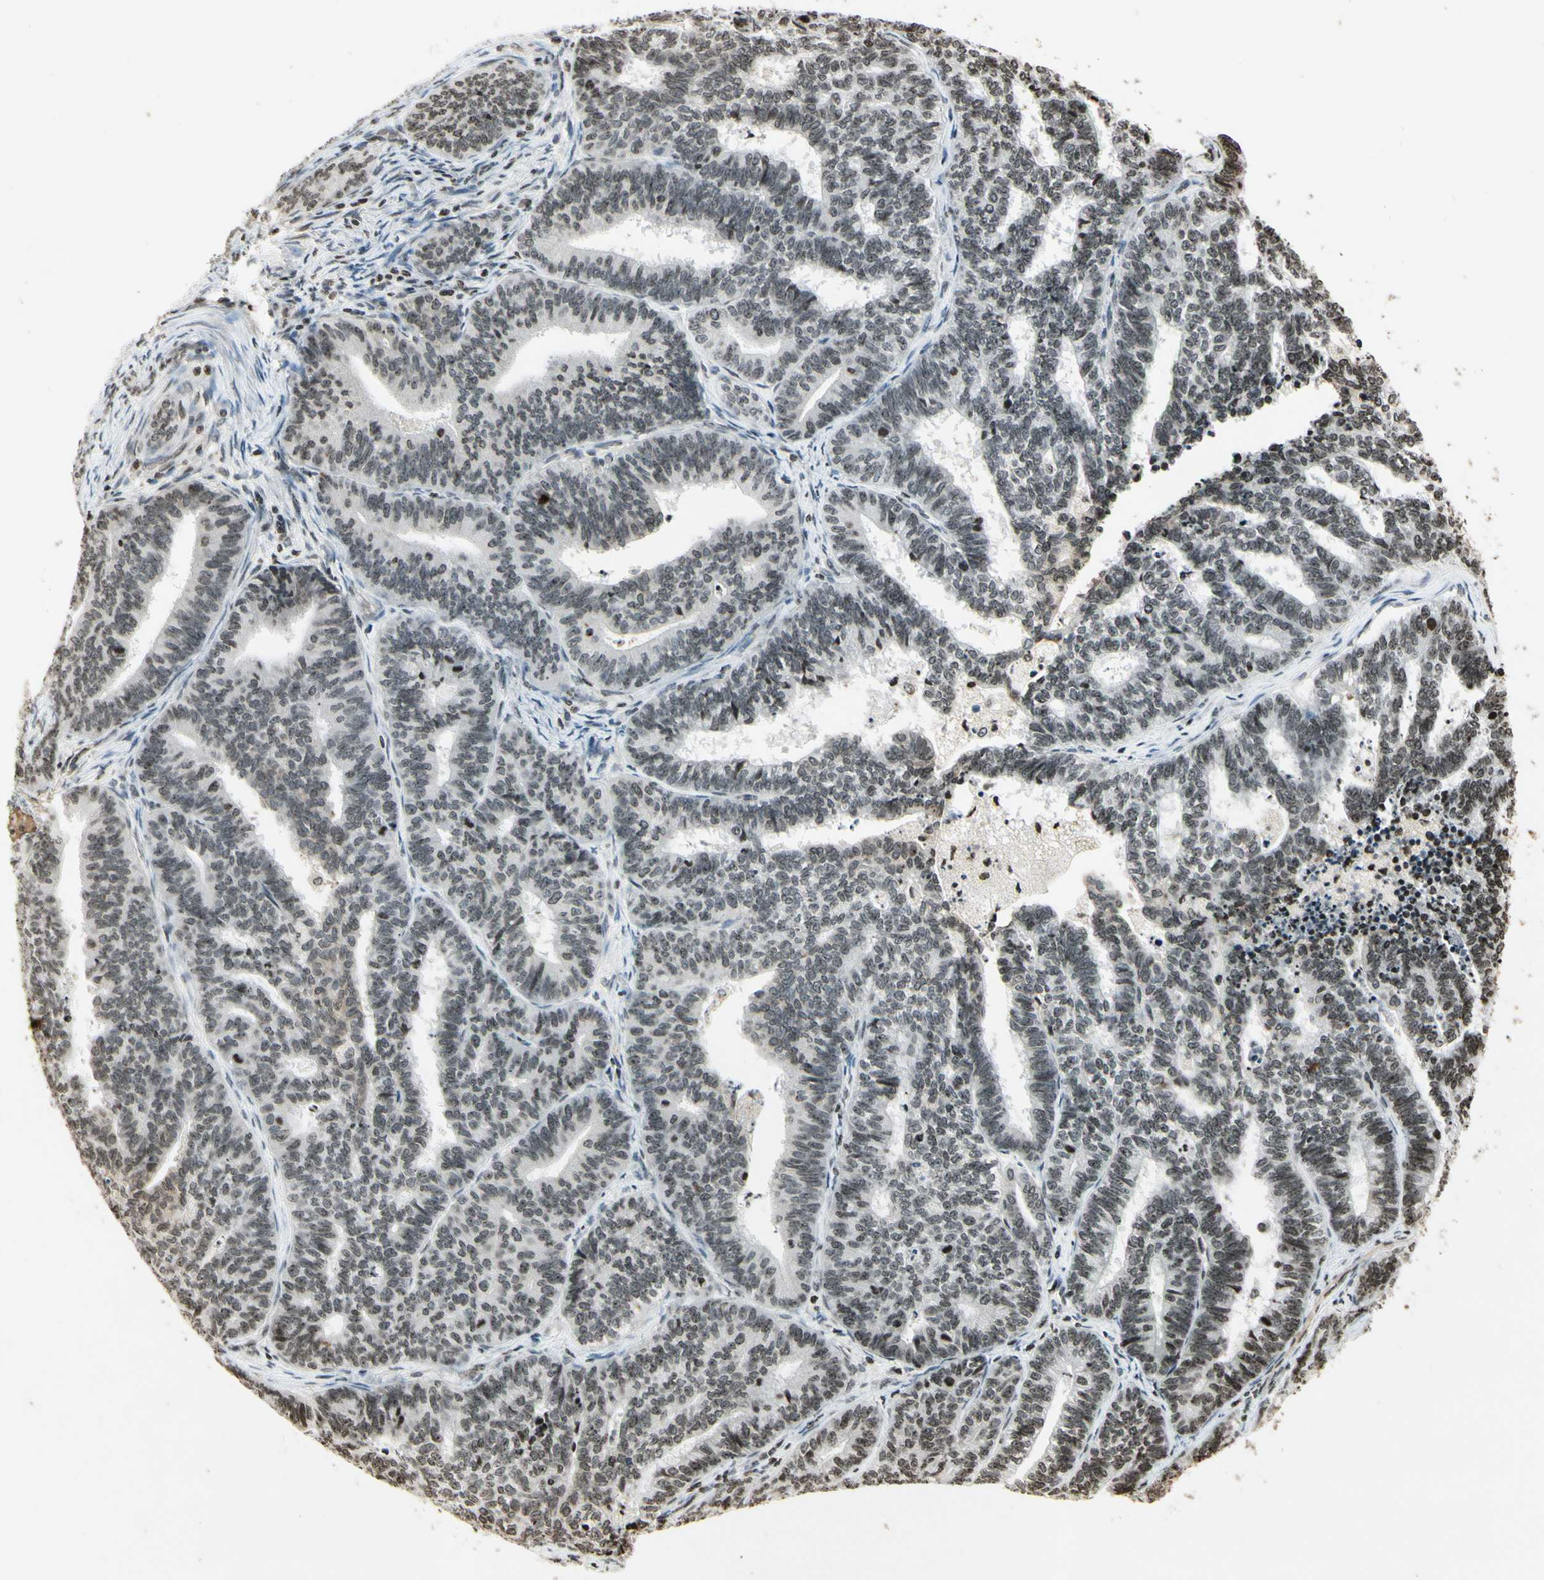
{"staining": {"intensity": "weak", "quantity": "25%-75%", "location": "nuclear"}, "tissue": "endometrial cancer", "cell_type": "Tumor cells", "image_type": "cancer", "snomed": [{"axis": "morphology", "description": "Adenocarcinoma, NOS"}, {"axis": "topography", "description": "Endometrium"}], "caption": "Protein positivity by IHC shows weak nuclear positivity in about 25%-75% of tumor cells in endometrial cancer. The protein of interest is shown in brown color, while the nuclei are stained blue.", "gene": "RORA", "patient": {"sex": "female", "age": 70}}